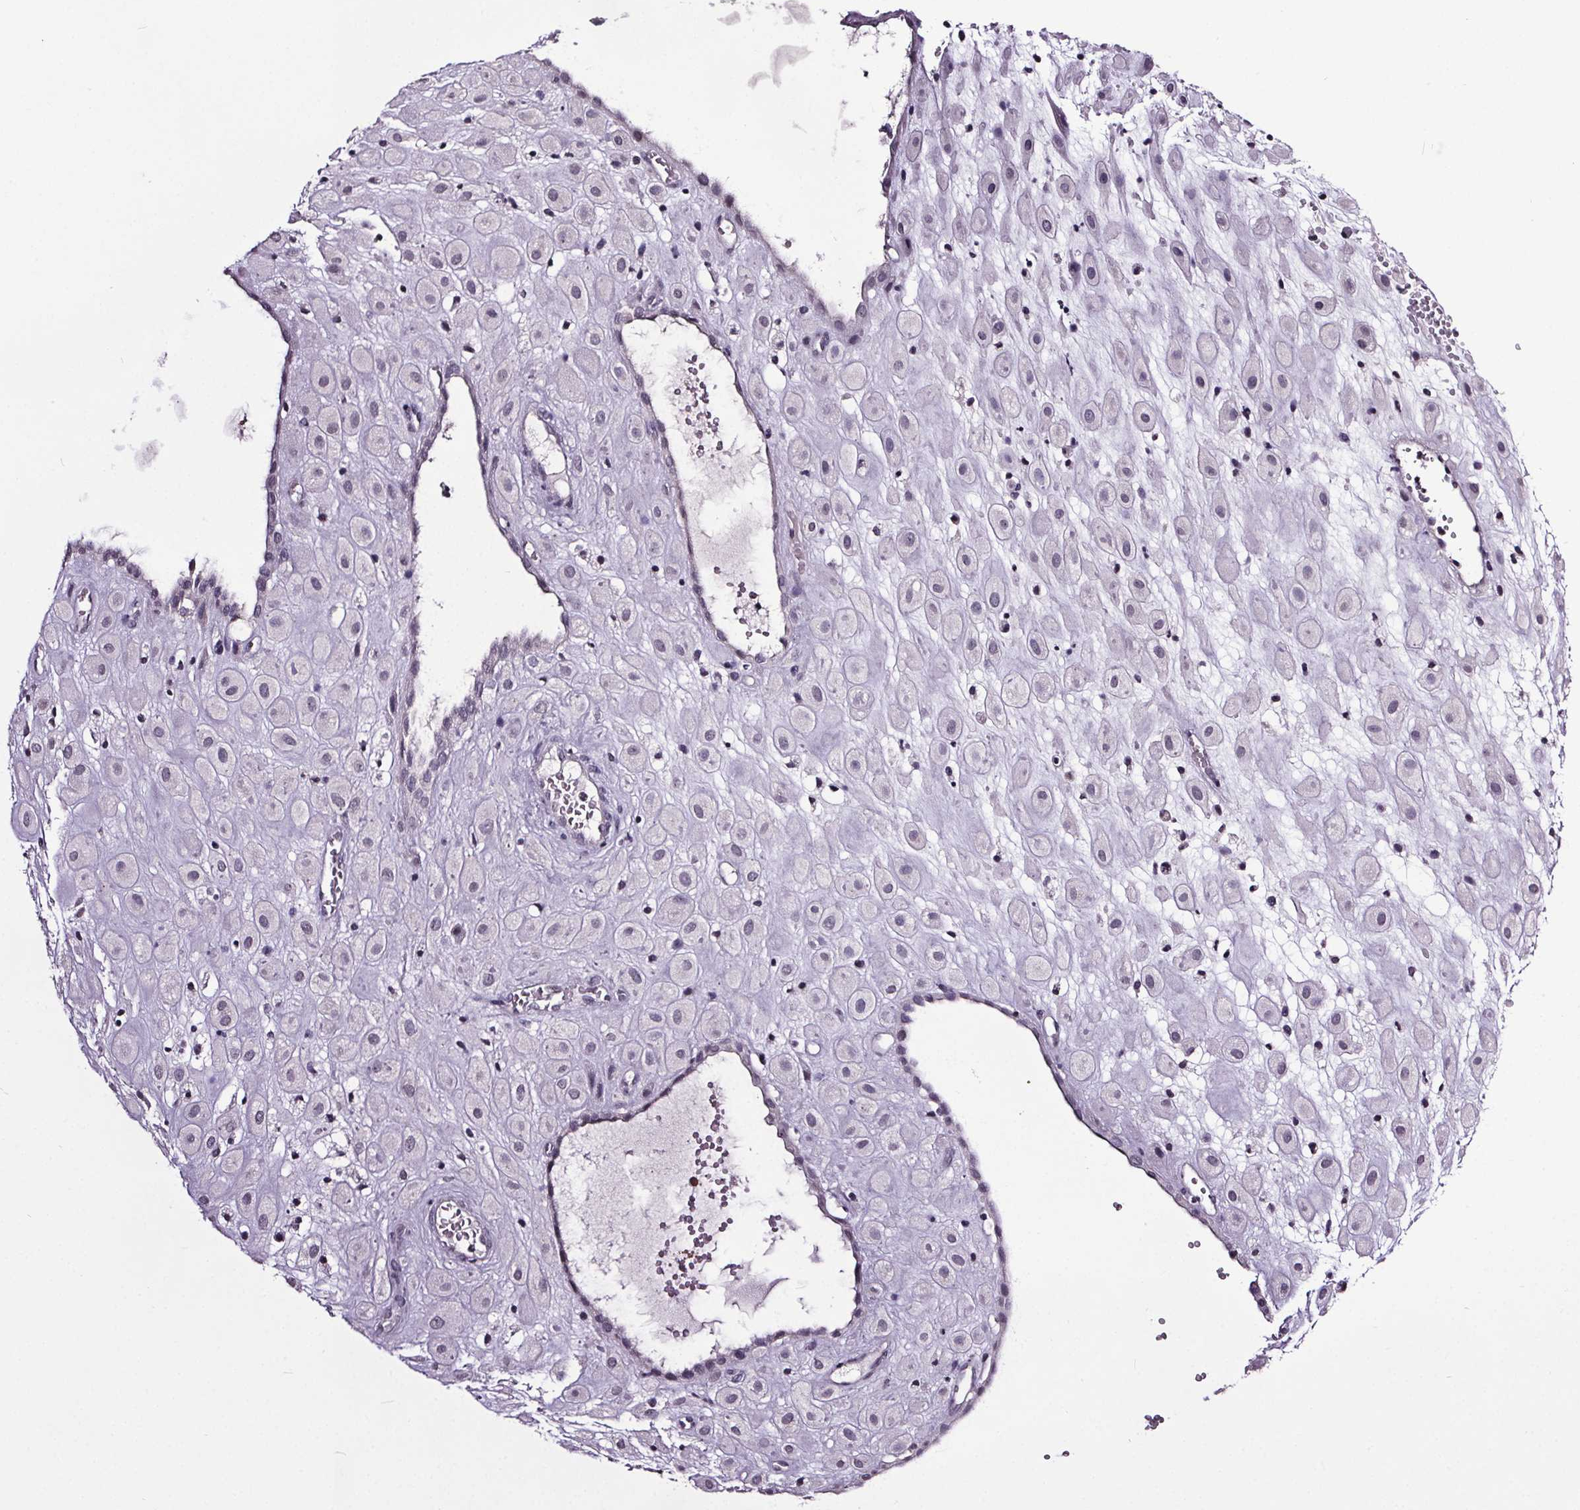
{"staining": {"intensity": "negative", "quantity": "none", "location": "none"}, "tissue": "placenta", "cell_type": "Decidual cells", "image_type": "normal", "snomed": [{"axis": "morphology", "description": "Normal tissue, NOS"}, {"axis": "topography", "description": "Placenta"}], "caption": "Immunohistochemistry photomicrograph of benign placenta stained for a protein (brown), which displays no expression in decidual cells. (Stains: DAB (3,3'-diaminobenzidine) IHC with hematoxylin counter stain, Microscopy: brightfield microscopy at high magnification).", "gene": "NKX6", "patient": {"sex": "female", "age": 24}}